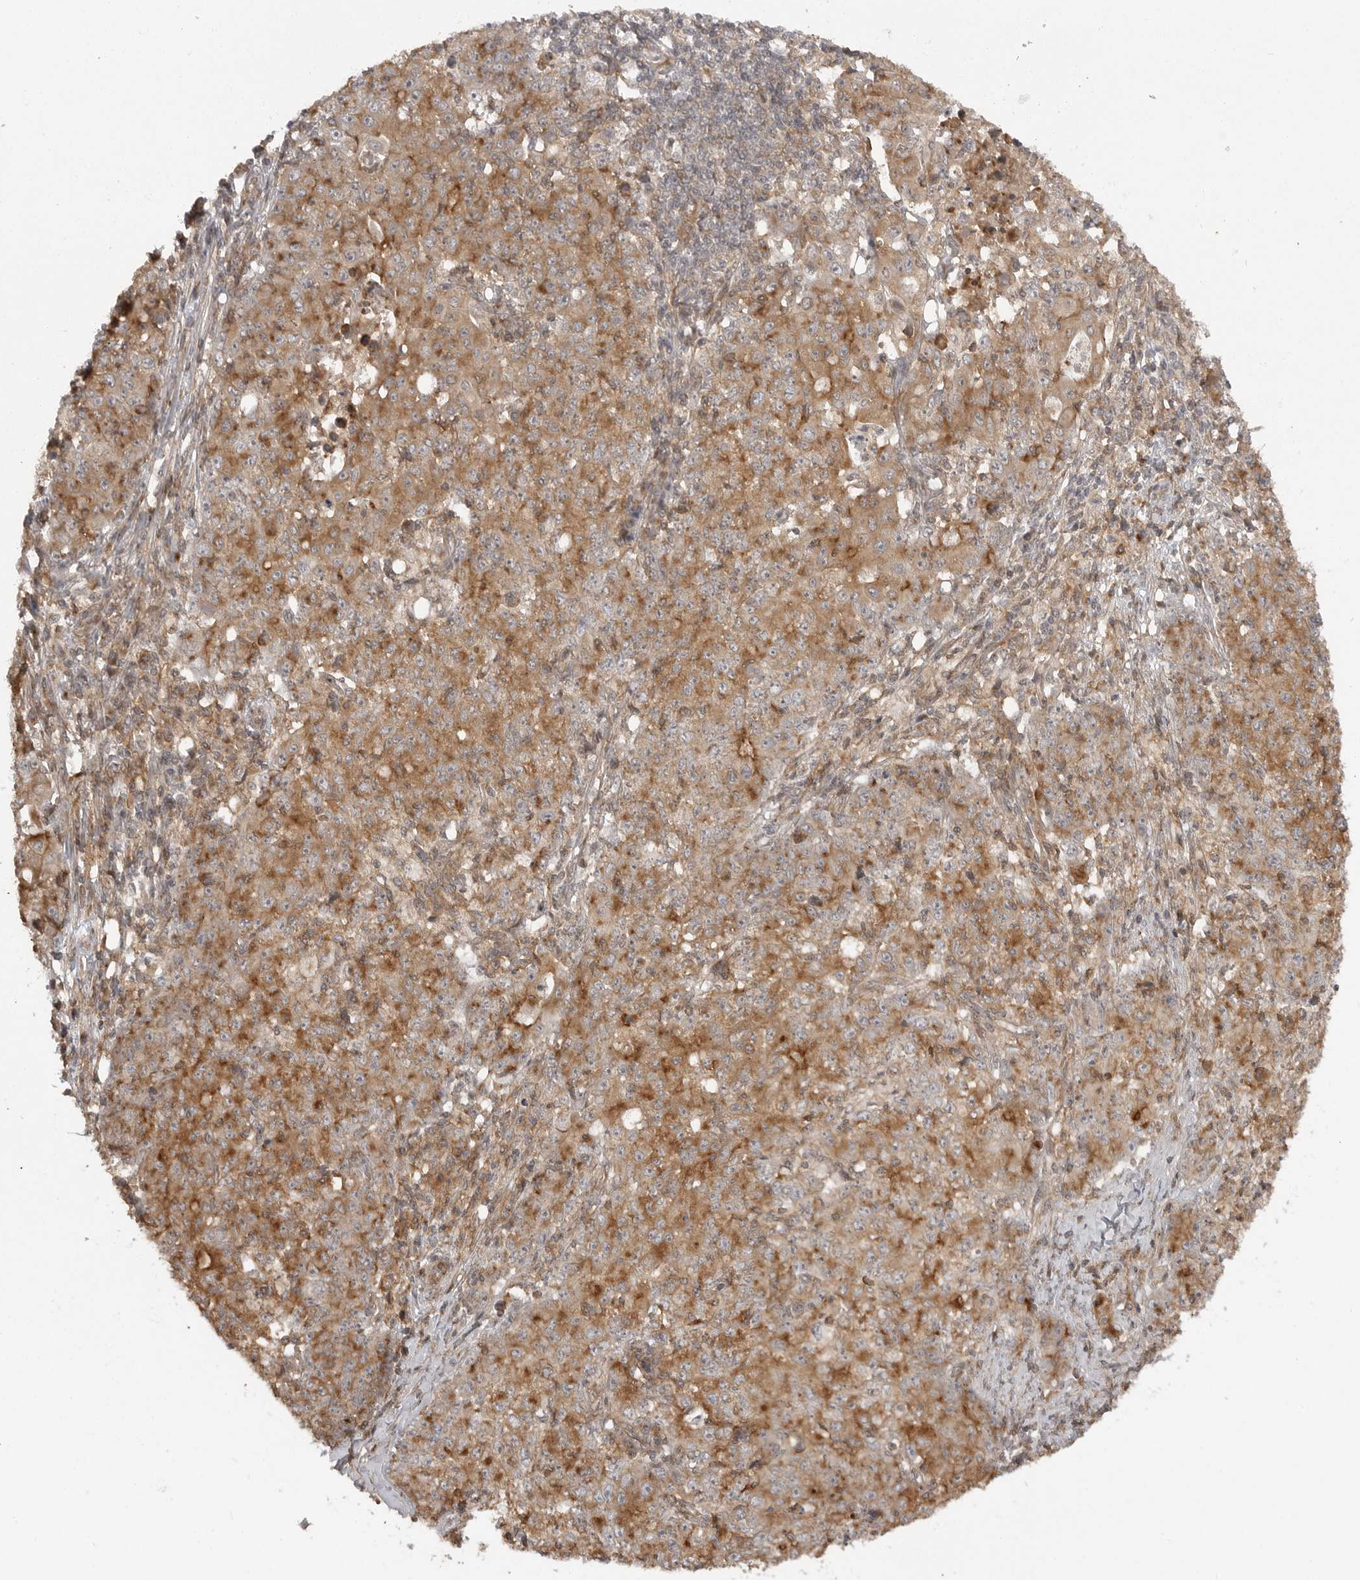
{"staining": {"intensity": "moderate", "quantity": ">75%", "location": "cytoplasmic/membranous"}, "tissue": "ovarian cancer", "cell_type": "Tumor cells", "image_type": "cancer", "snomed": [{"axis": "morphology", "description": "Carcinoma, endometroid"}, {"axis": "topography", "description": "Ovary"}], "caption": "Brown immunohistochemical staining in endometroid carcinoma (ovarian) reveals moderate cytoplasmic/membranous positivity in about >75% of tumor cells. (DAB (3,3'-diaminobenzidine) = brown stain, brightfield microscopy at high magnification).", "gene": "FAT3", "patient": {"sex": "female", "age": 42}}